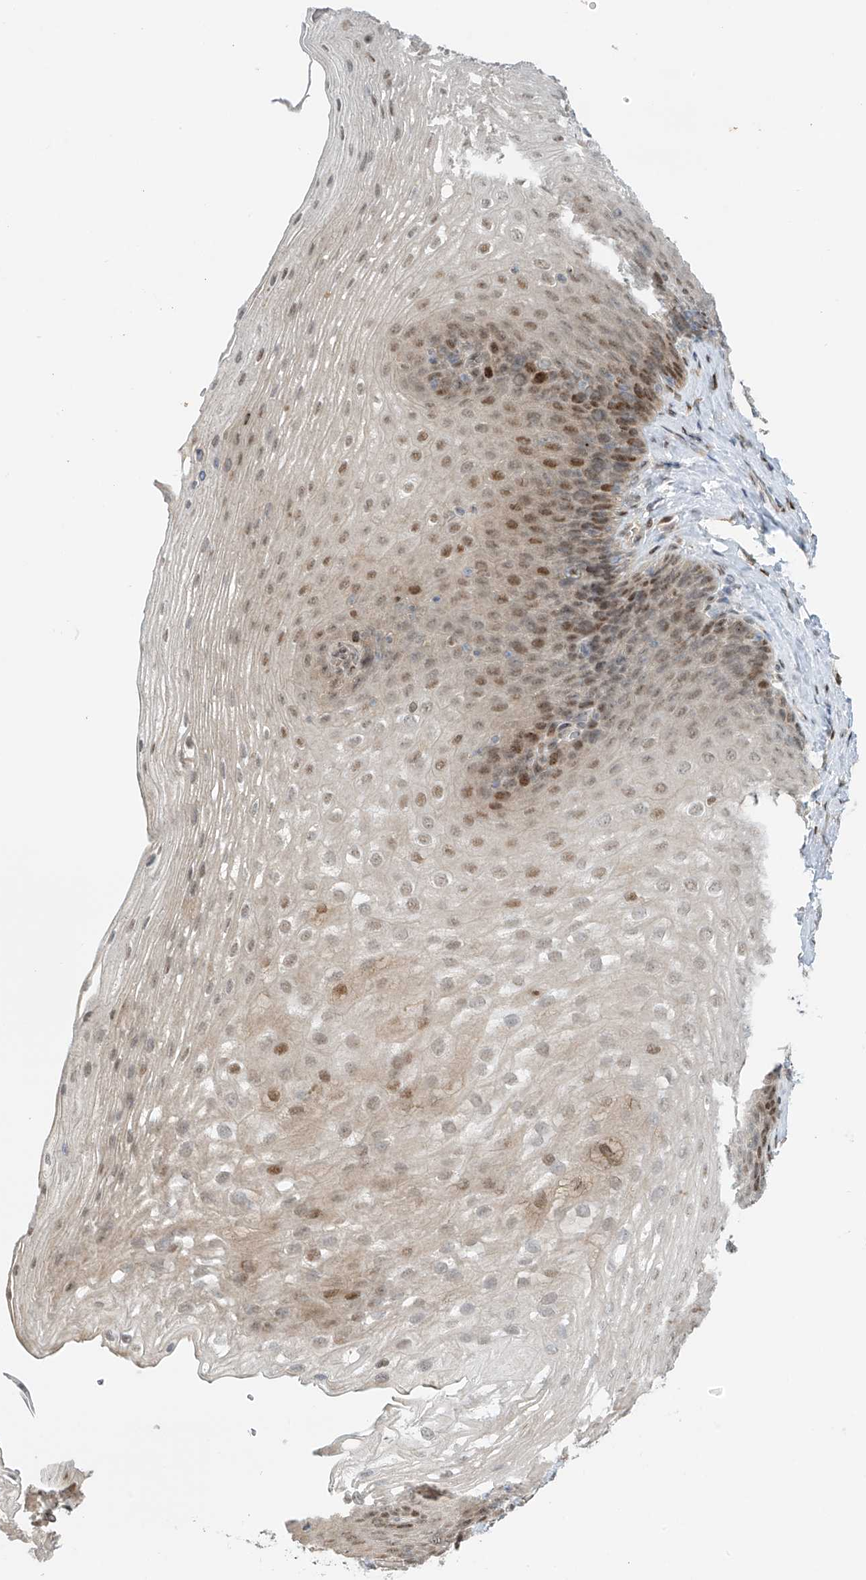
{"staining": {"intensity": "moderate", "quantity": ">75%", "location": "nuclear"}, "tissue": "esophagus", "cell_type": "Squamous epithelial cells", "image_type": "normal", "snomed": [{"axis": "morphology", "description": "Normal tissue, NOS"}, {"axis": "topography", "description": "Esophagus"}], "caption": "The image displays staining of normal esophagus, revealing moderate nuclear protein staining (brown color) within squamous epithelial cells. (IHC, brightfield microscopy, high magnification).", "gene": "ZNF514", "patient": {"sex": "female", "age": 66}}